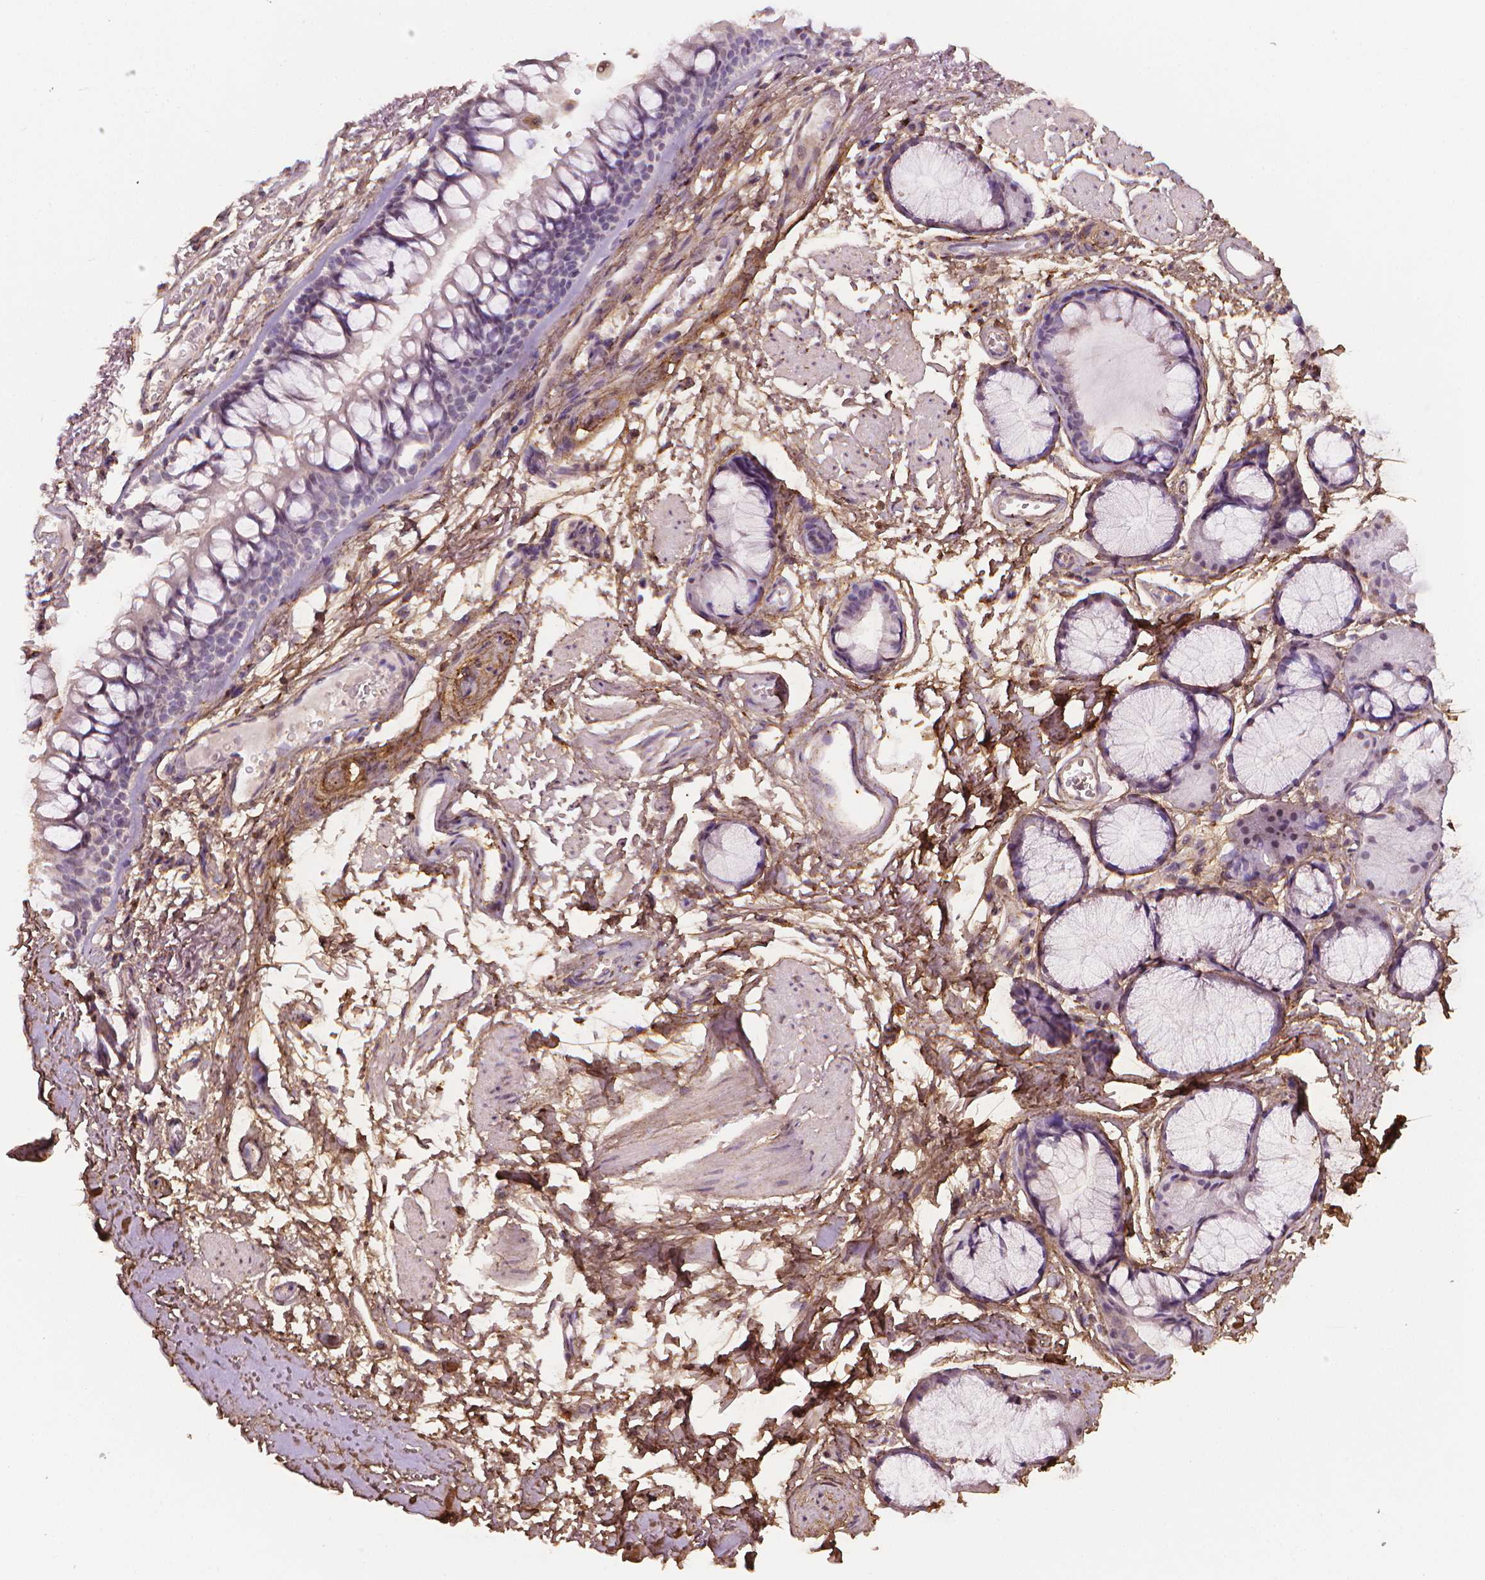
{"staining": {"intensity": "moderate", "quantity": ">75%", "location": "cytoplasmic/membranous"}, "tissue": "soft tissue", "cell_type": "Fibroblasts", "image_type": "normal", "snomed": [{"axis": "morphology", "description": "Normal tissue, NOS"}, {"axis": "topography", "description": "Cartilage tissue"}, {"axis": "topography", "description": "Bronchus"}], "caption": "IHC image of unremarkable soft tissue: human soft tissue stained using immunohistochemistry (IHC) exhibits medium levels of moderate protein expression localized specifically in the cytoplasmic/membranous of fibroblasts, appearing as a cytoplasmic/membranous brown color.", "gene": "DCN", "patient": {"sex": "female", "age": 79}}